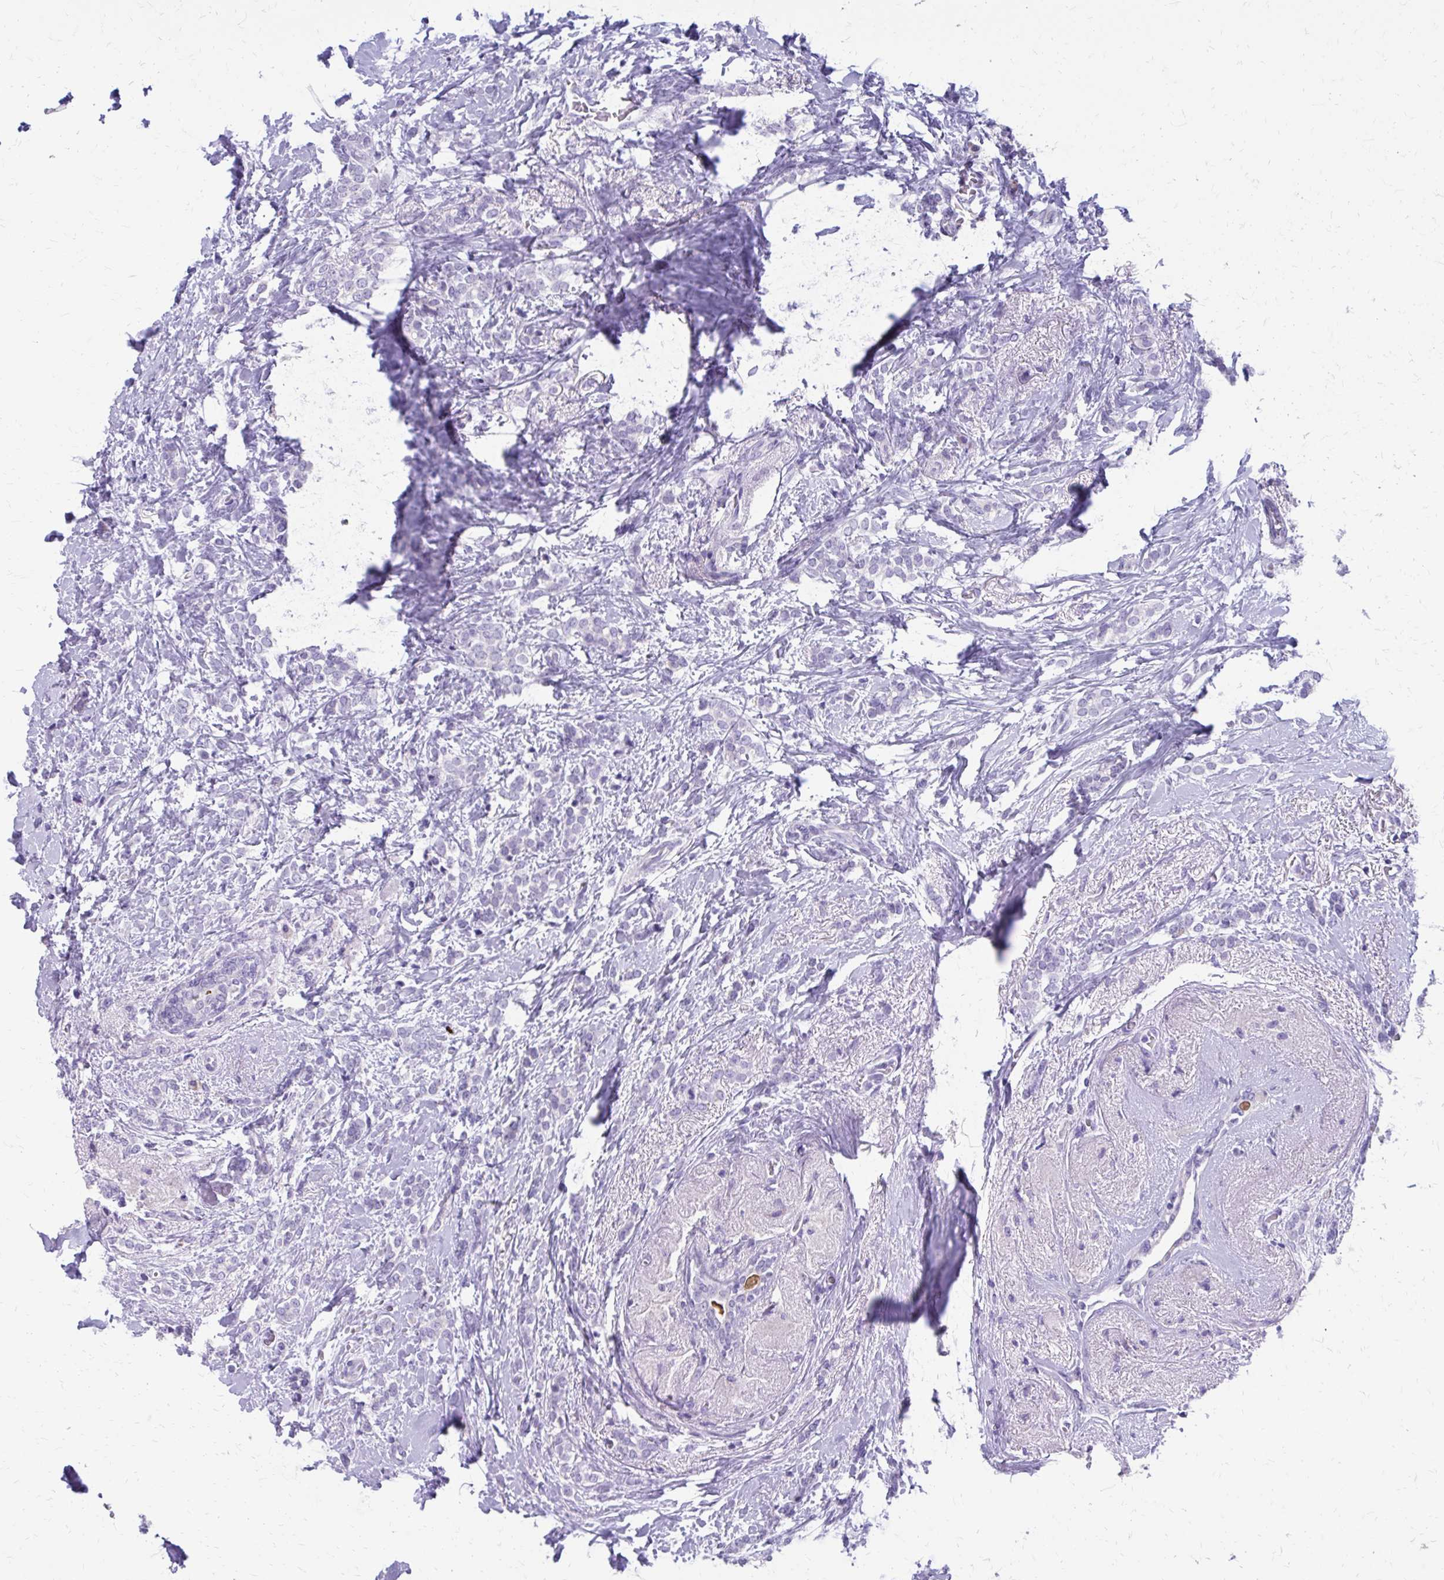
{"staining": {"intensity": "negative", "quantity": "none", "location": "none"}, "tissue": "breast cancer", "cell_type": "Tumor cells", "image_type": "cancer", "snomed": [{"axis": "morphology", "description": "Normal tissue, NOS"}, {"axis": "morphology", "description": "Duct carcinoma"}, {"axis": "topography", "description": "Breast"}], "caption": "Tumor cells show no significant protein staining in invasive ductal carcinoma (breast). The staining is performed using DAB brown chromogen with nuclei counter-stained in using hematoxylin.", "gene": "LCN15", "patient": {"sex": "female", "age": 77}}